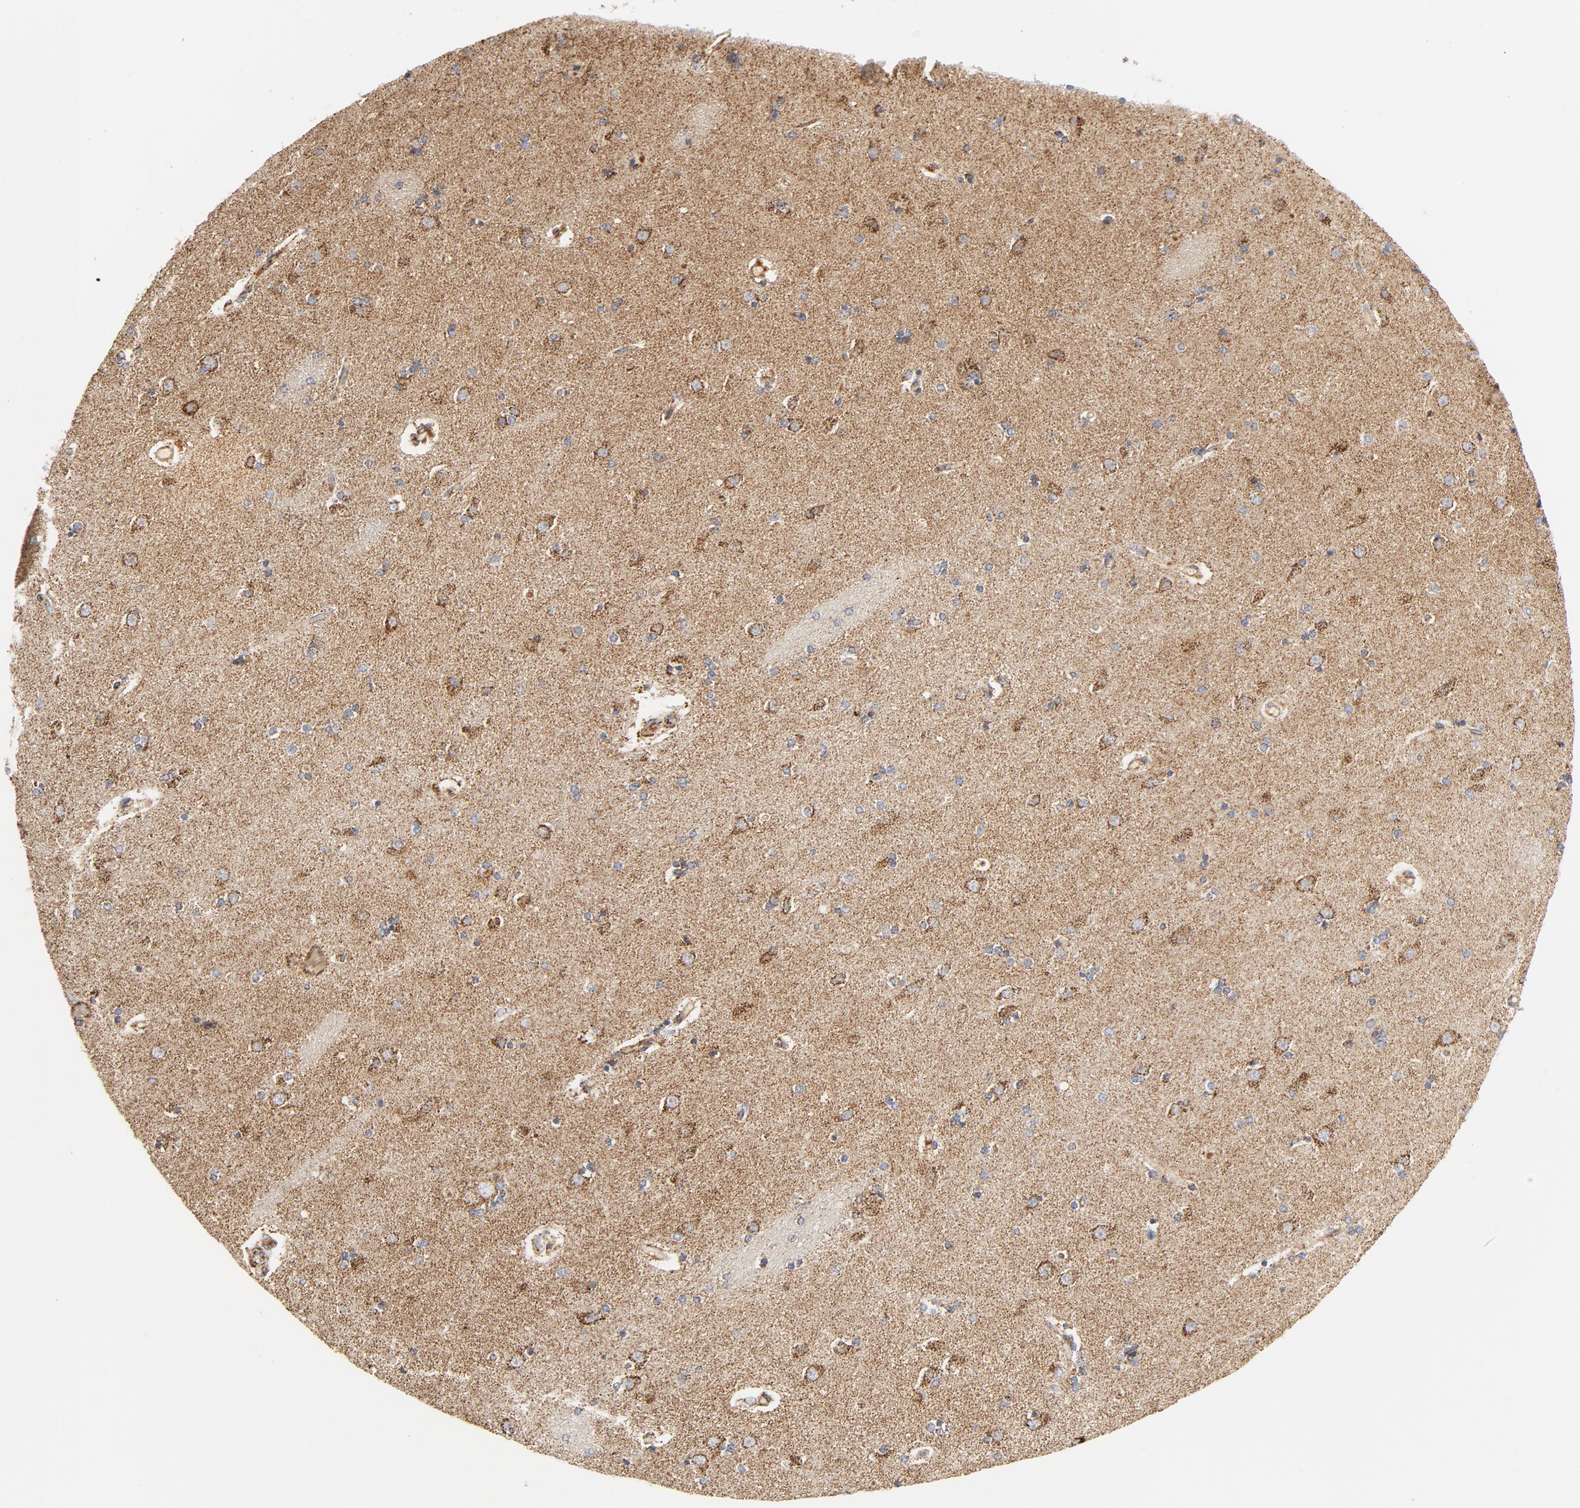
{"staining": {"intensity": "moderate", "quantity": ">75%", "location": "cytoplasmic/membranous"}, "tissue": "caudate", "cell_type": "Glial cells", "image_type": "normal", "snomed": [{"axis": "morphology", "description": "Normal tissue, NOS"}, {"axis": "topography", "description": "Lateral ventricle wall"}], "caption": "The histopathology image reveals immunohistochemical staining of normal caudate. There is moderate cytoplasmic/membranous expression is appreciated in about >75% of glial cells.", "gene": "PCNX4", "patient": {"sex": "female", "age": 54}}